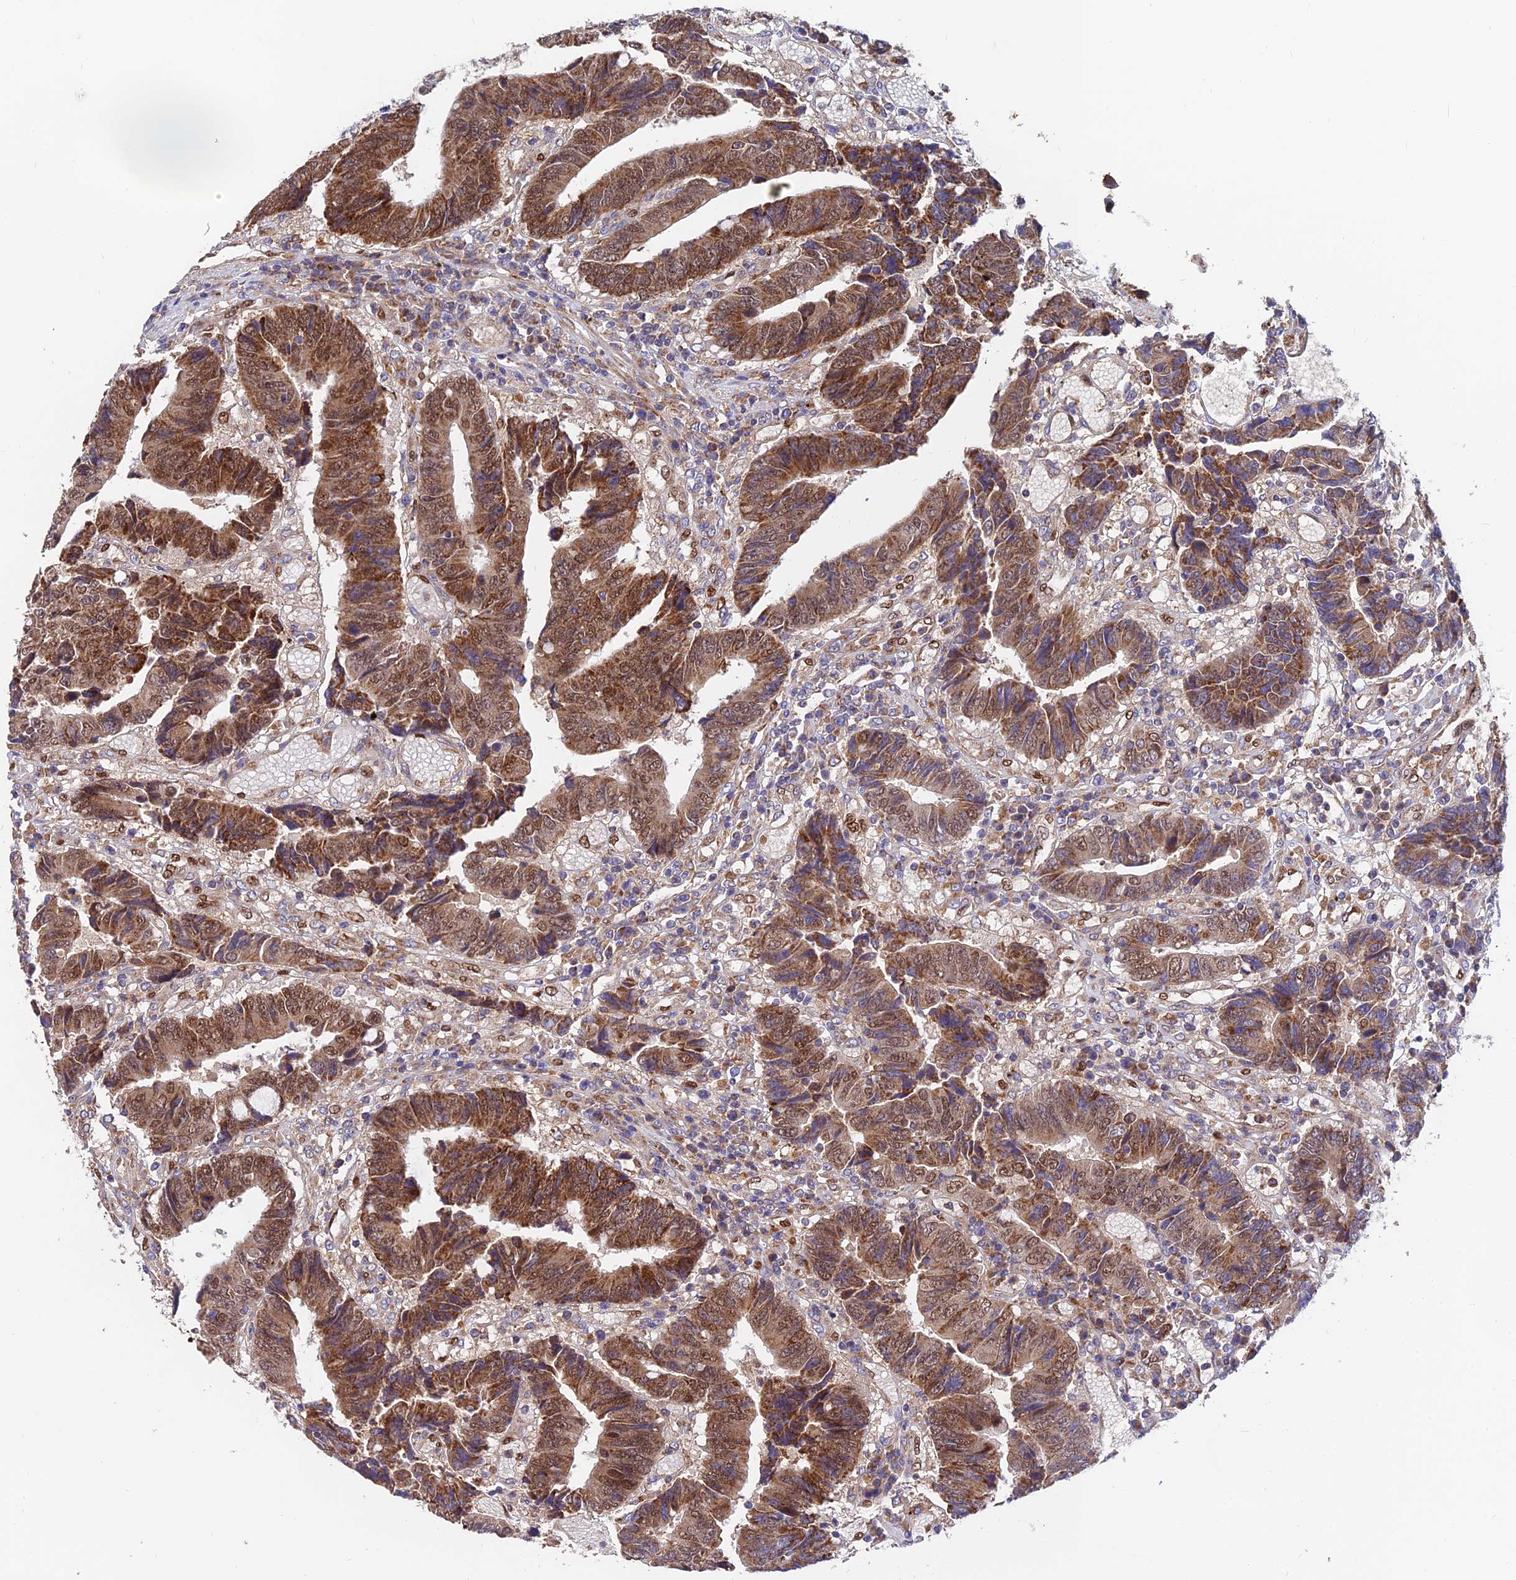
{"staining": {"intensity": "moderate", "quantity": ">75%", "location": "cytoplasmic/membranous,nuclear"}, "tissue": "colorectal cancer", "cell_type": "Tumor cells", "image_type": "cancer", "snomed": [{"axis": "morphology", "description": "Adenocarcinoma, NOS"}, {"axis": "topography", "description": "Rectum"}], "caption": "This image displays immunohistochemistry staining of colorectal cancer, with medium moderate cytoplasmic/membranous and nuclear expression in about >75% of tumor cells.", "gene": "PODNL1", "patient": {"sex": "male", "age": 84}}